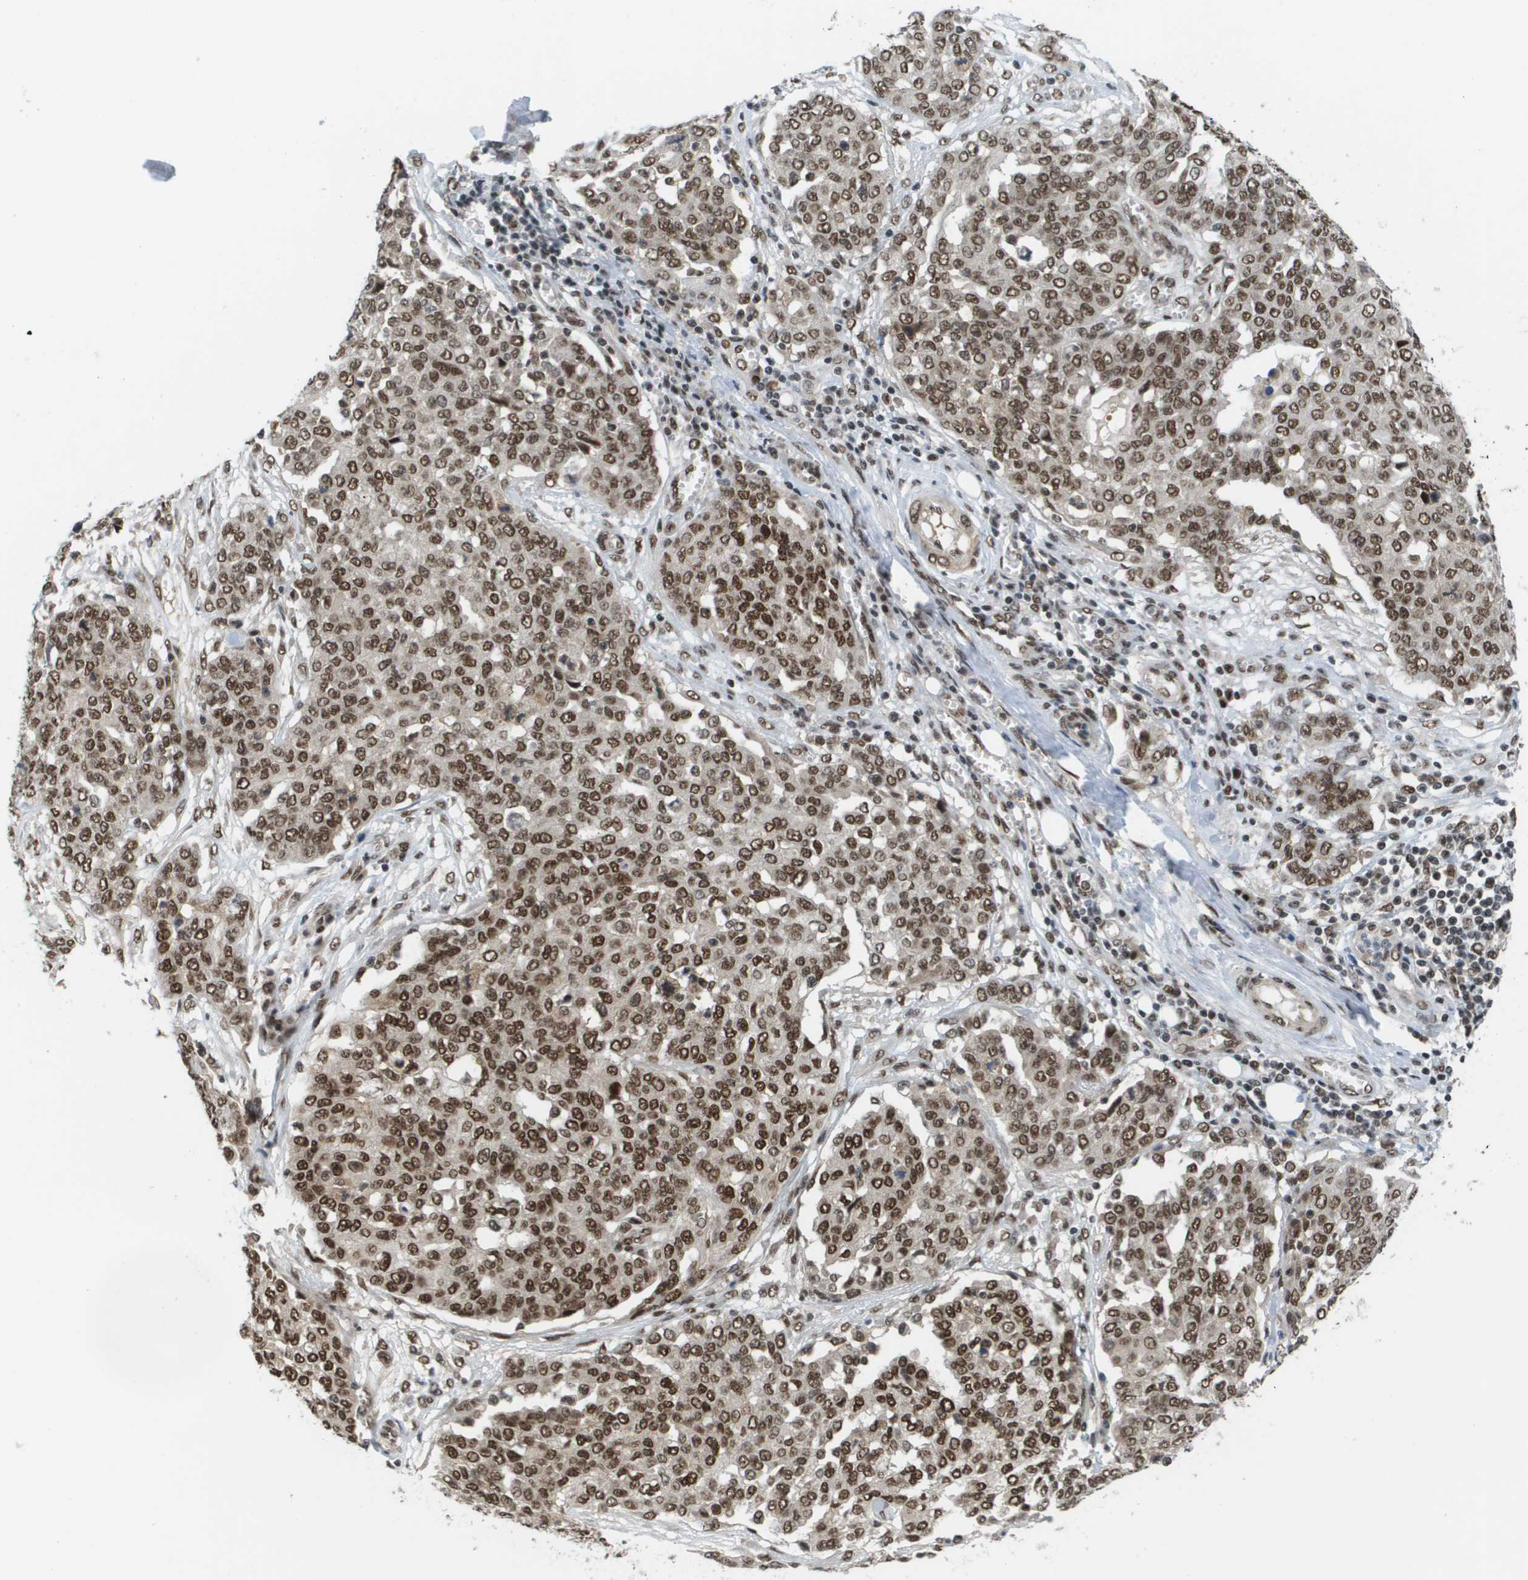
{"staining": {"intensity": "moderate", "quantity": ">75%", "location": "nuclear"}, "tissue": "ovarian cancer", "cell_type": "Tumor cells", "image_type": "cancer", "snomed": [{"axis": "morphology", "description": "Cystadenocarcinoma, serous, NOS"}, {"axis": "topography", "description": "Soft tissue"}, {"axis": "topography", "description": "Ovary"}], "caption": "Human ovarian serous cystadenocarcinoma stained with a brown dye displays moderate nuclear positive positivity in approximately >75% of tumor cells.", "gene": "PRCC", "patient": {"sex": "female", "age": 57}}